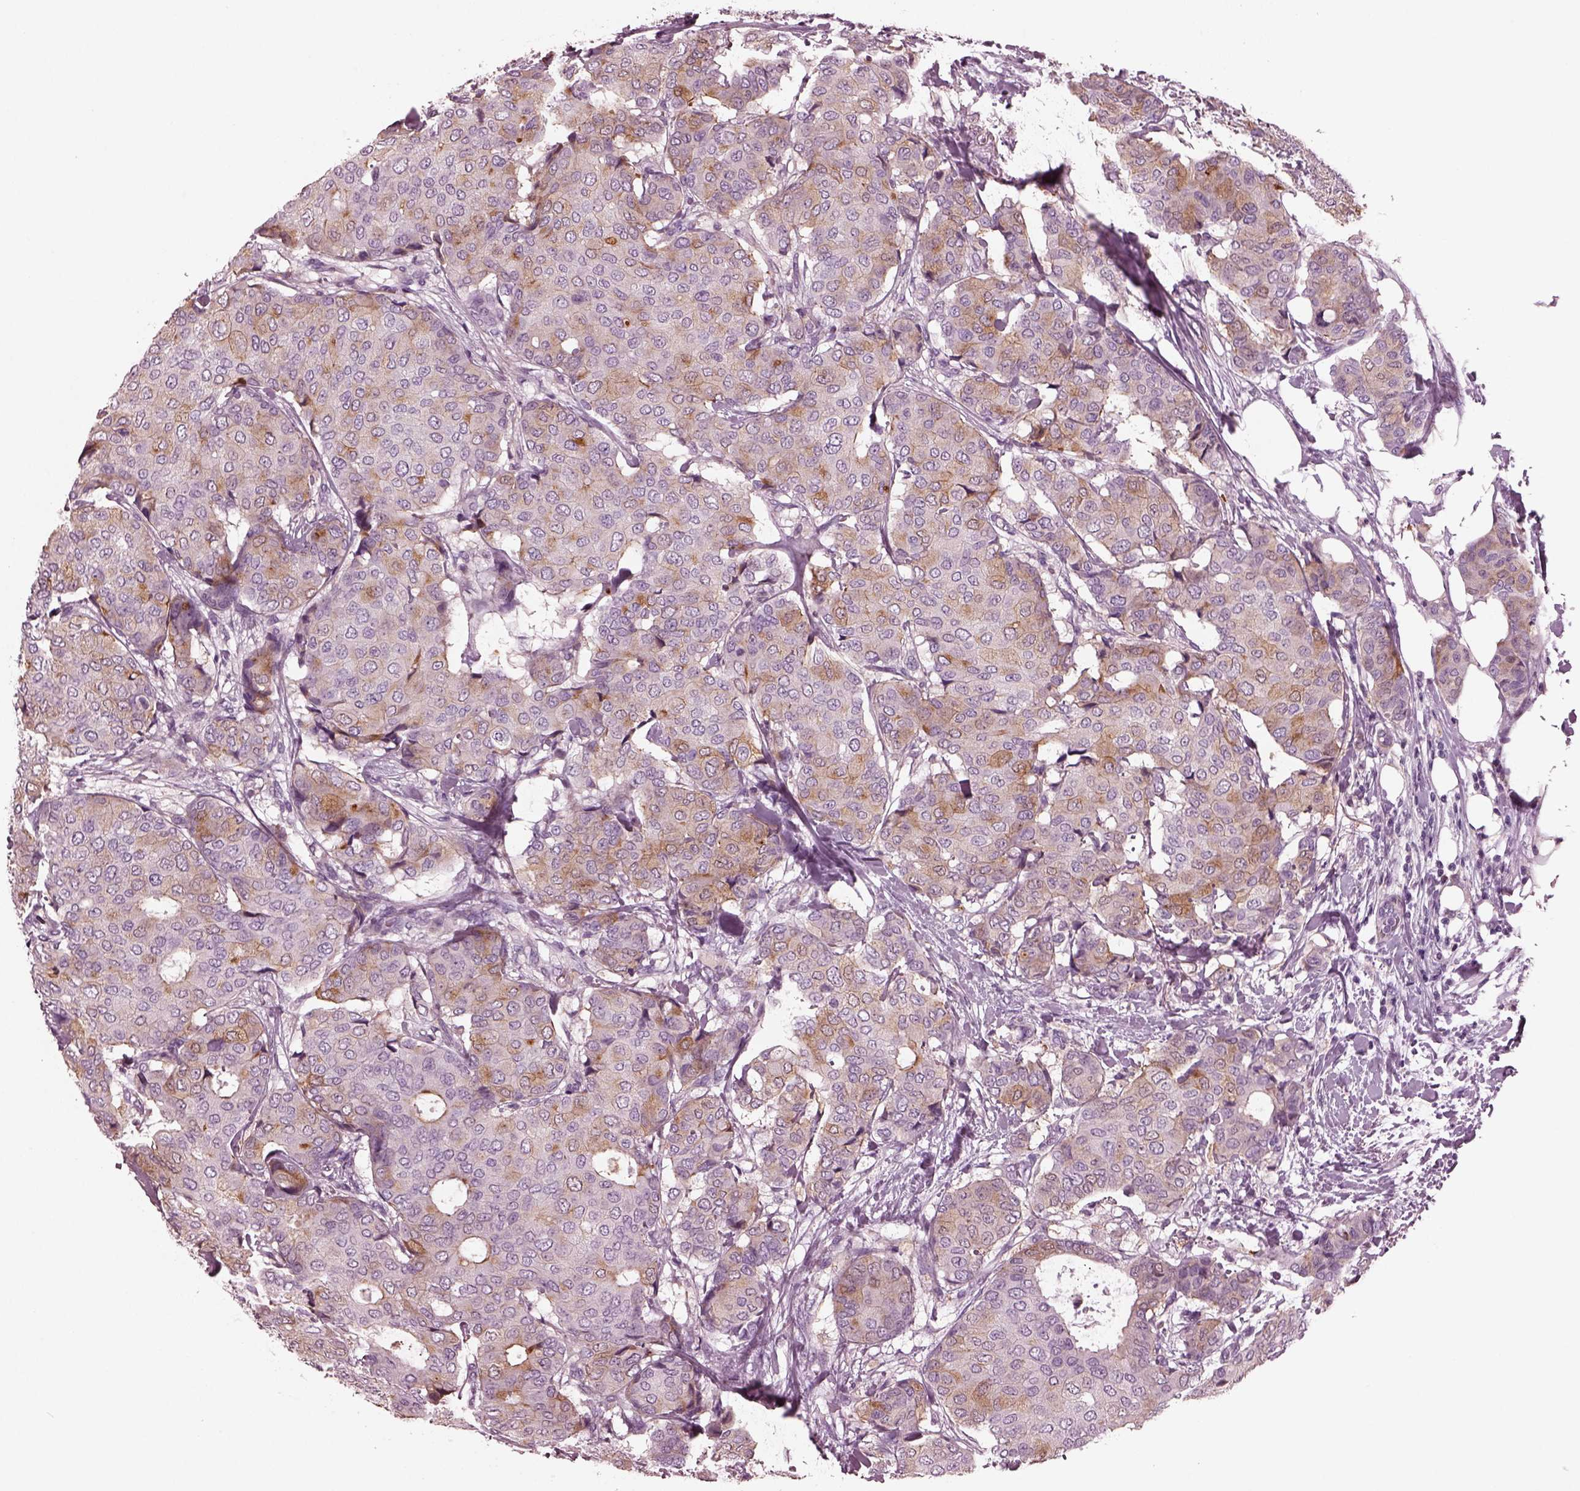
{"staining": {"intensity": "moderate", "quantity": "<25%", "location": "cytoplasmic/membranous"}, "tissue": "breast cancer", "cell_type": "Tumor cells", "image_type": "cancer", "snomed": [{"axis": "morphology", "description": "Duct carcinoma"}, {"axis": "topography", "description": "Breast"}], "caption": "Intraductal carcinoma (breast) was stained to show a protein in brown. There is low levels of moderate cytoplasmic/membranous staining in about <25% of tumor cells.", "gene": "GDF11", "patient": {"sex": "female", "age": 75}}